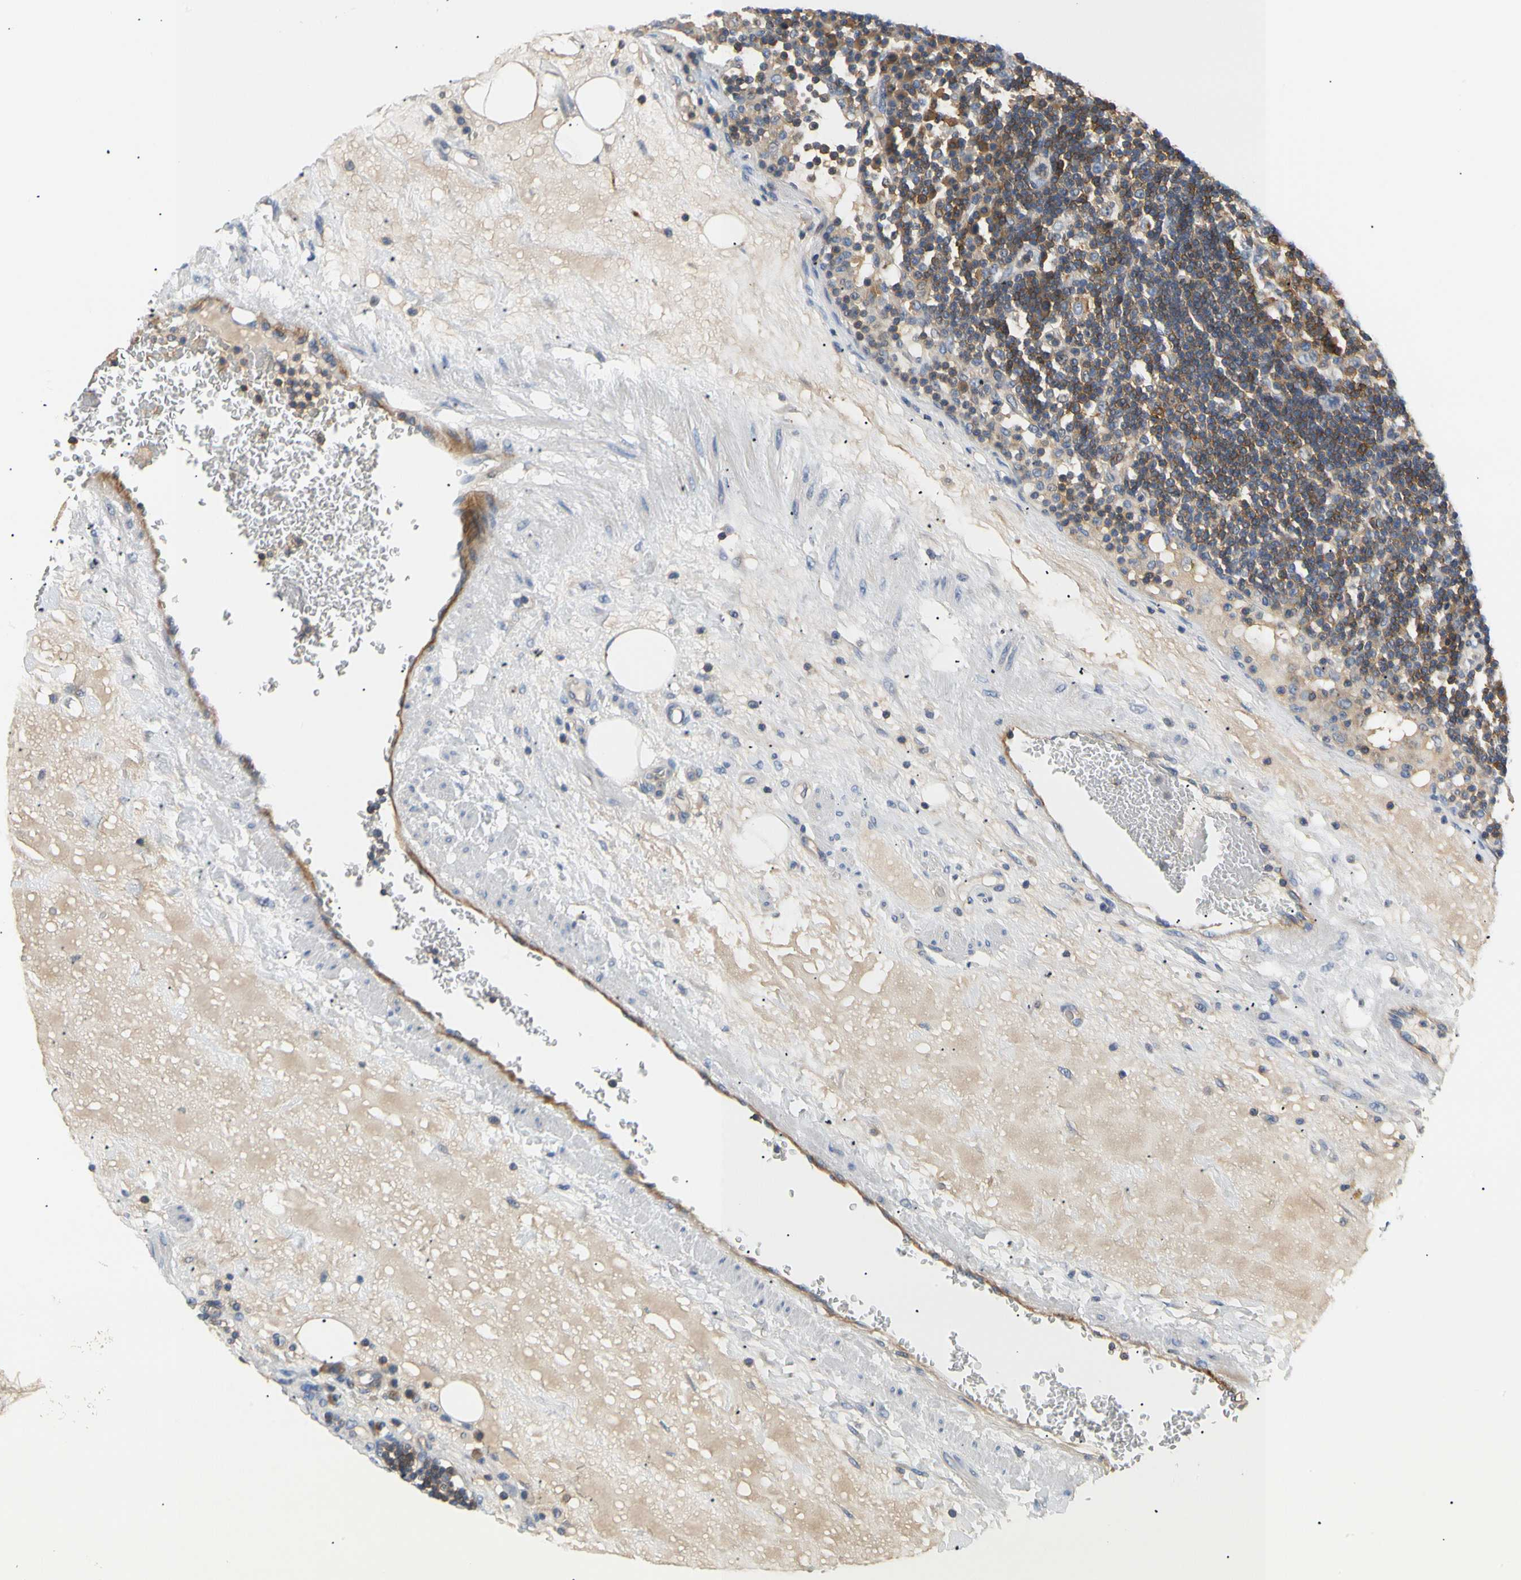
{"staining": {"intensity": "moderate", "quantity": "<25%", "location": "cytoplasmic/membranous"}, "tissue": "lymph node", "cell_type": "Germinal center cells", "image_type": "normal", "snomed": [{"axis": "morphology", "description": "Normal tissue, NOS"}, {"axis": "morphology", "description": "Squamous cell carcinoma, metastatic, NOS"}, {"axis": "topography", "description": "Lymph node"}], "caption": "Protein staining shows moderate cytoplasmic/membranous staining in approximately <25% of germinal center cells in unremarkable lymph node.", "gene": "TNFRSF18", "patient": {"sex": "female", "age": 53}}